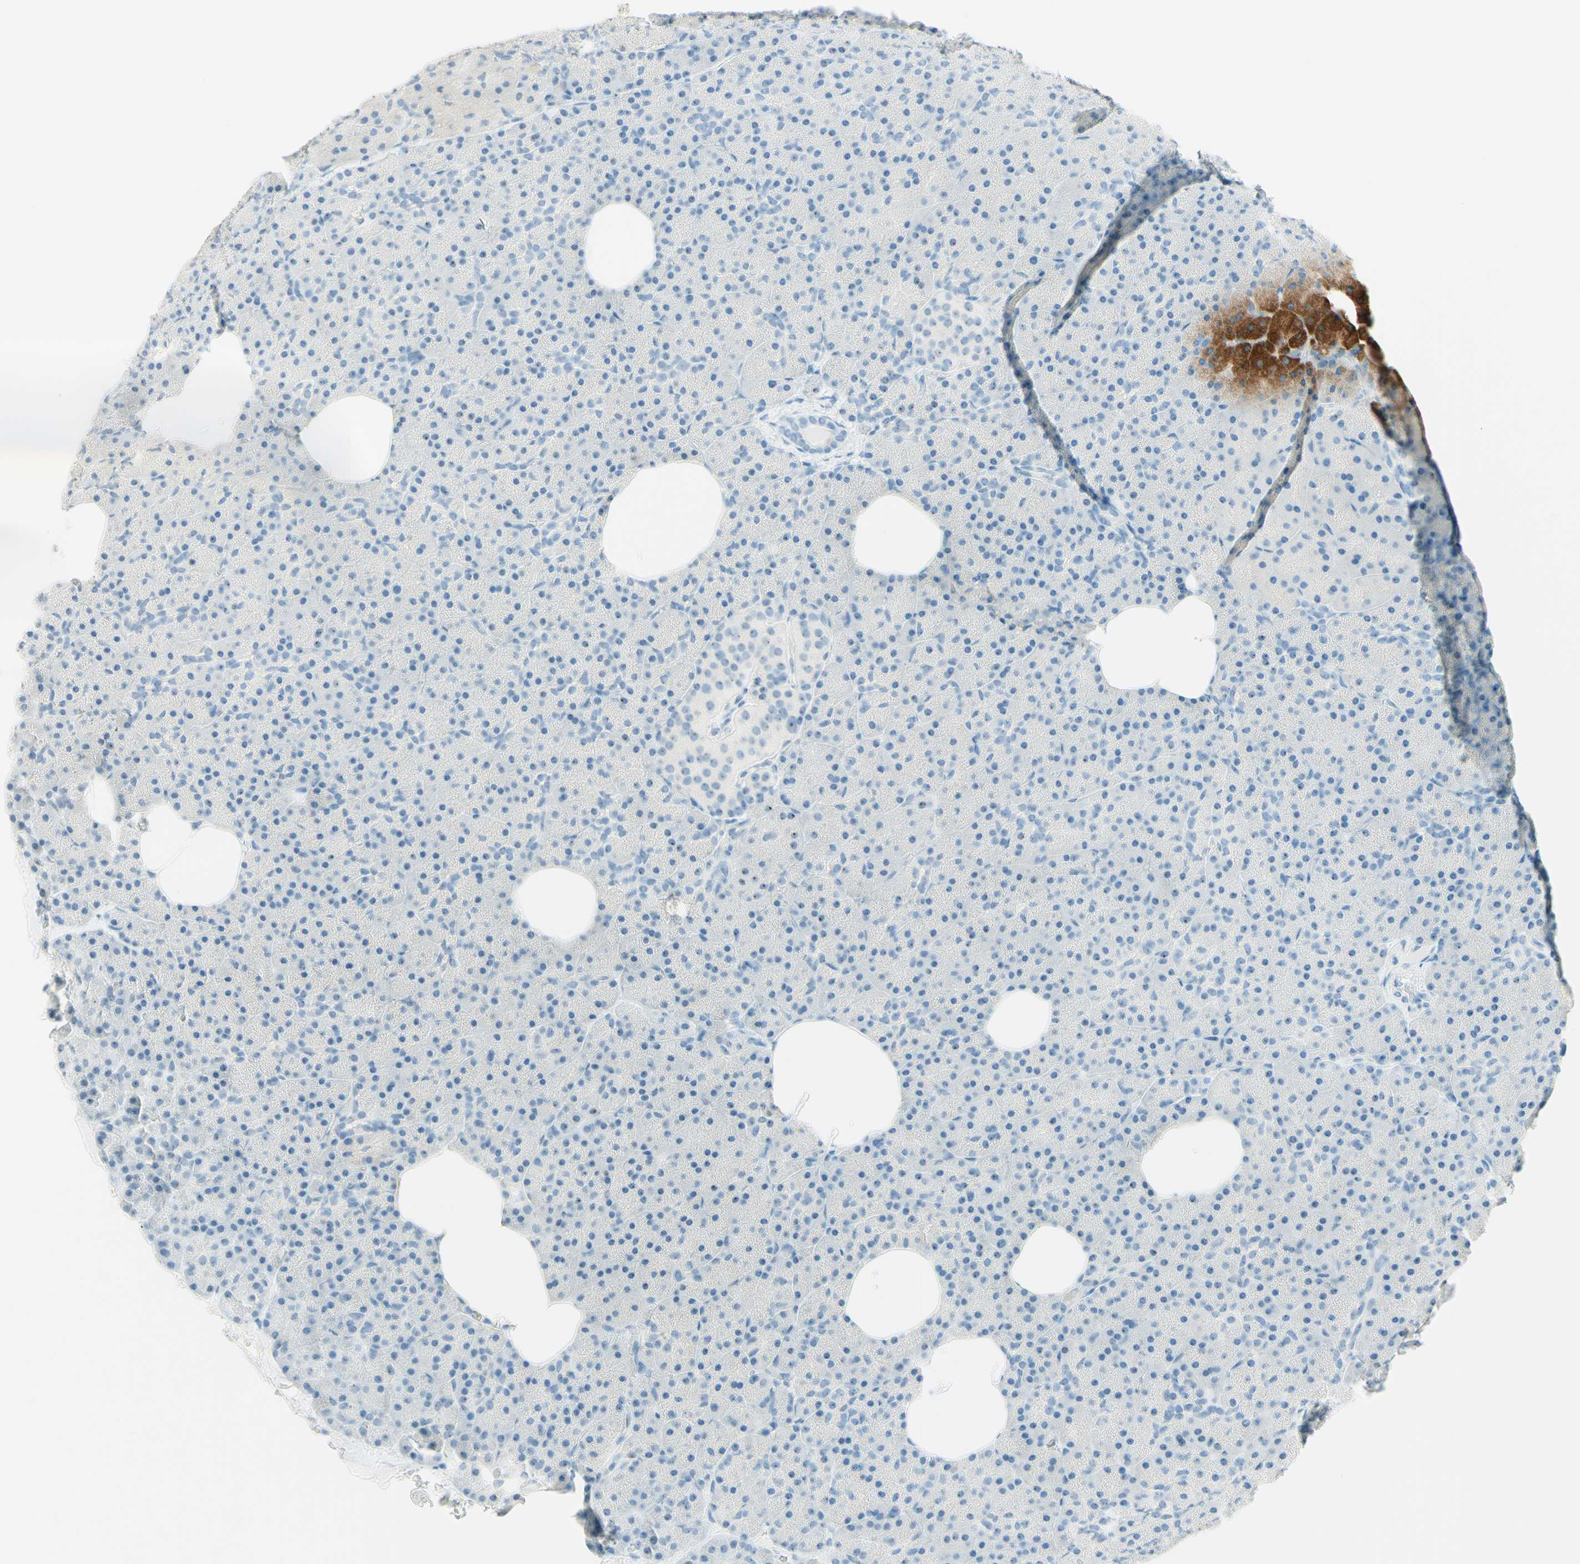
{"staining": {"intensity": "weak", "quantity": "25%-75%", "location": "nuclear"}, "tissue": "pancreas", "cell_type": "Exocrine glandular cells", "image_type": "normal", "snomed": [{"axis": "morphology", "description": "Normal tissue, NOS"}, {"axis": "topography", "description": "Pancreas"}], "caption": "Immunohistochemical staining of normal human pancreas demonstrates low levels of weak nuclear expression in approximately 25%-75% of exocrine glandular cells.", "gene": "FMR1NB", "patient": {"sex": "female", "age": 35}}